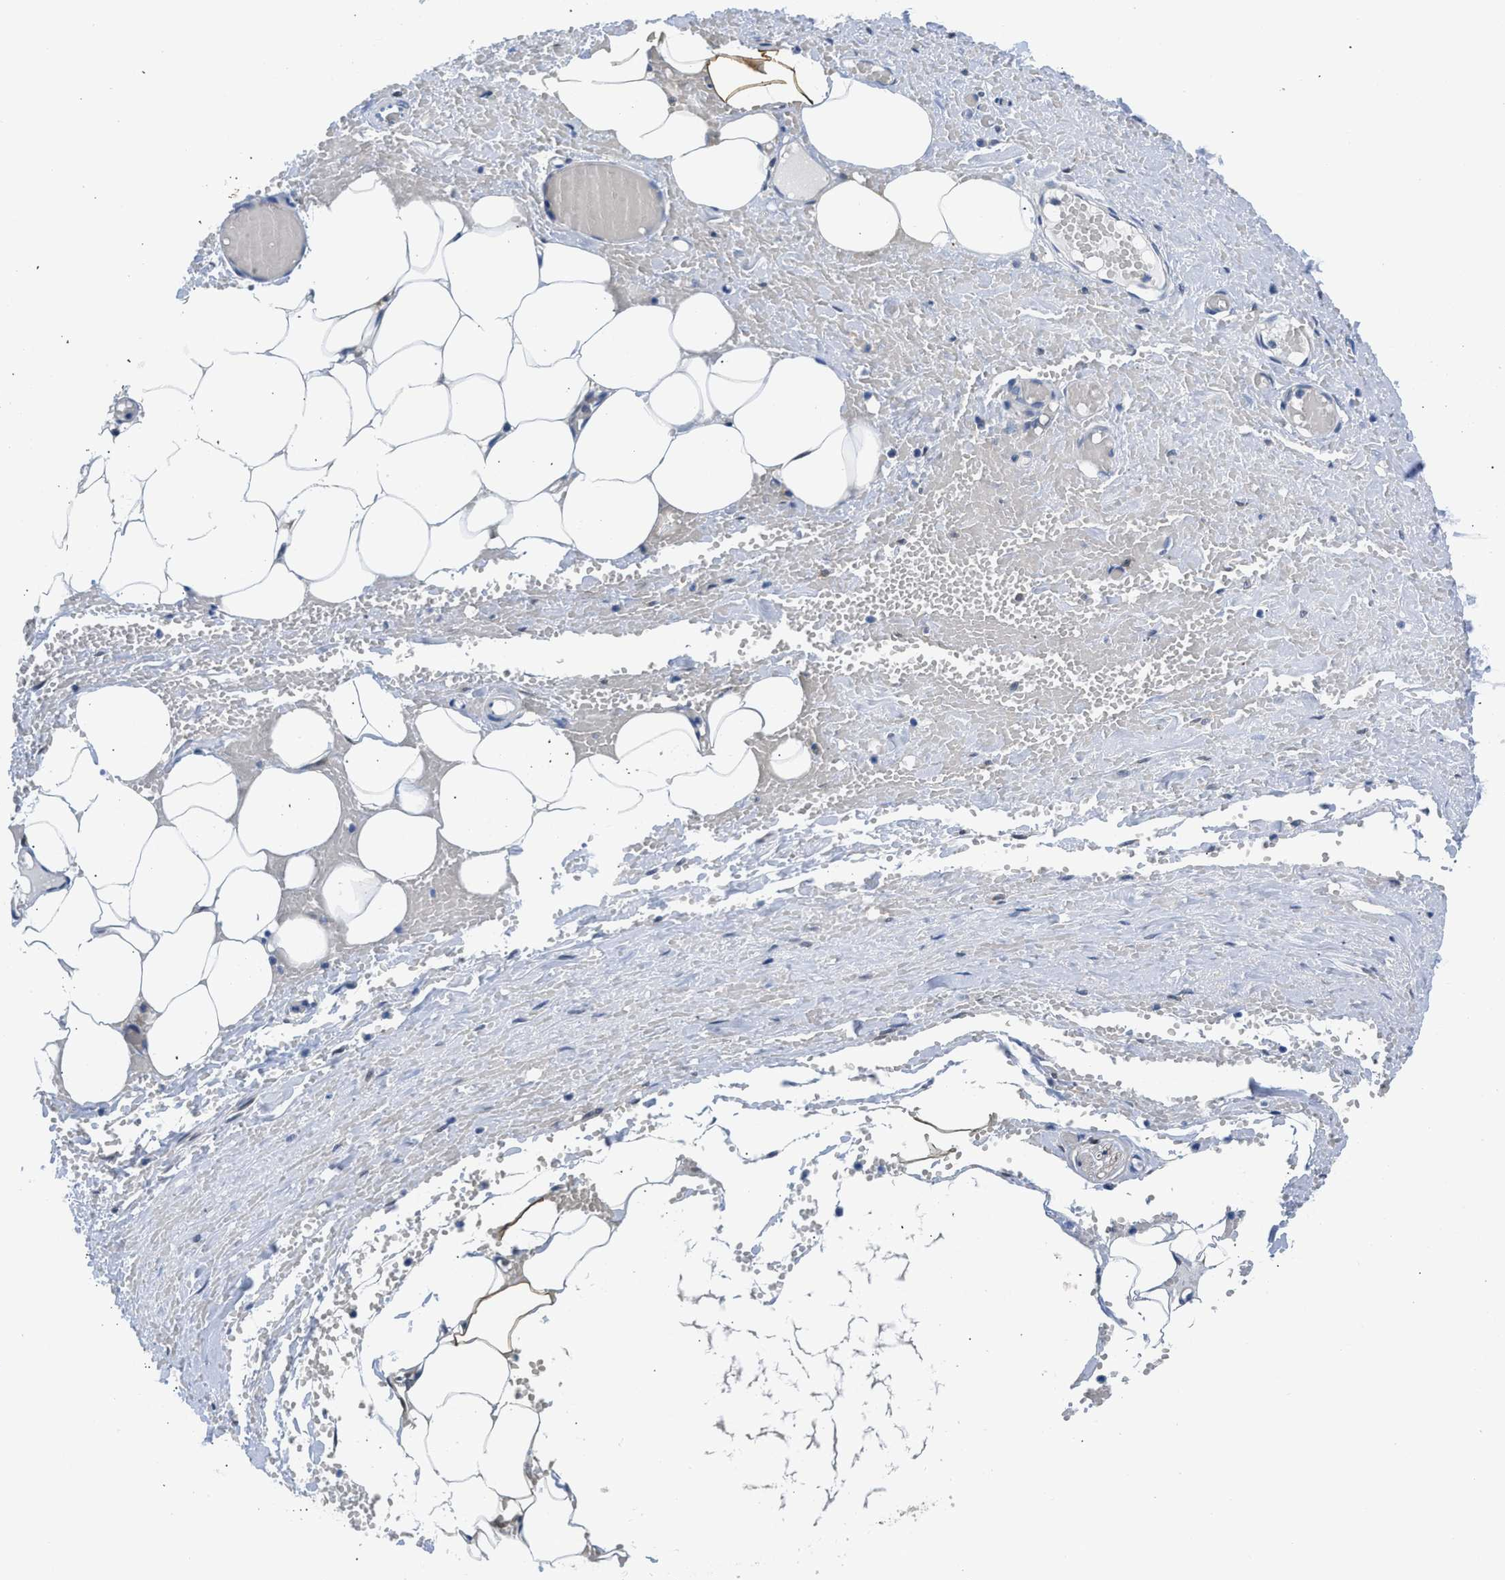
{"staining": {"intensity": "negative", "quantity": "none", "location": "none"}, "tissue": "adipose tissue", "cell_type": "Adipocytes", "image_type": "normal", "snomed": [{"axis": "morphology", "description": "Normal tissue, NOS"}, {"axis": "topography", "description": "Soft tissue"}, {"axis": "topography", "description": "Vascular tissue"}], "caption": "Adipocytes show no significant protein expression in unremarkable adipose tissue.", "gene": "CBR1", "patient": {"sex": "female", "age": 35}}